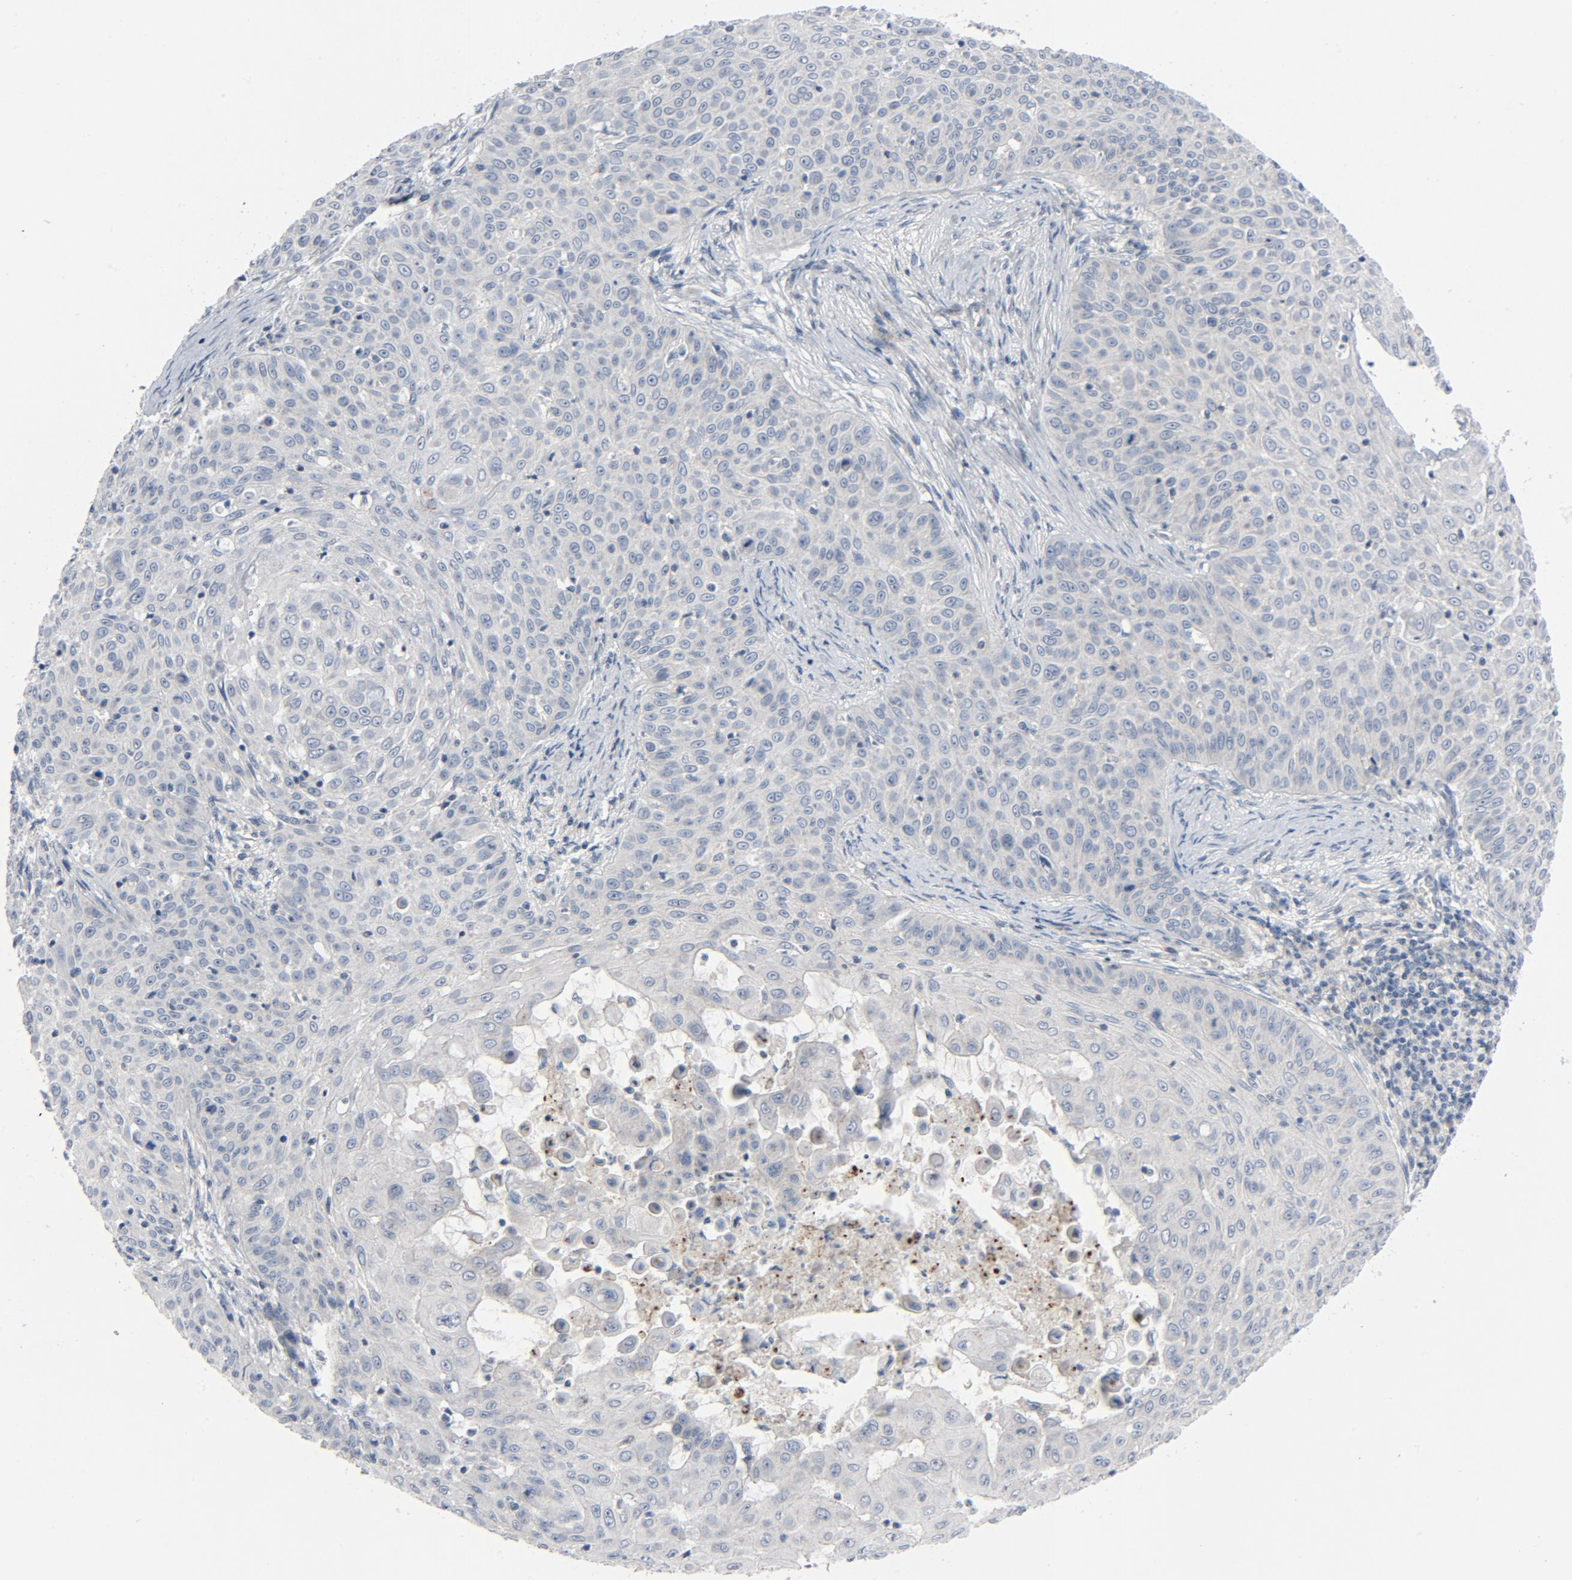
{"staining": {"intensity": "negative", "quantity": "none", "location": "none"}, "tissue": "skin cancer", "cell_type": "Tumor cells", "image_type": "cancer", "snomed": [{"axis": "morphology", "description": "Squamous cell carcinoma, NOS"}, {"axis": "topography", "description": "Skin"}], "caption": "Squamous cell carcinoma (skin) was stained to show a protein in brown. There is no significant positivity in tumor cells.", "gene": "TSG101", "patient": {"sex": "male", "age": 82}}